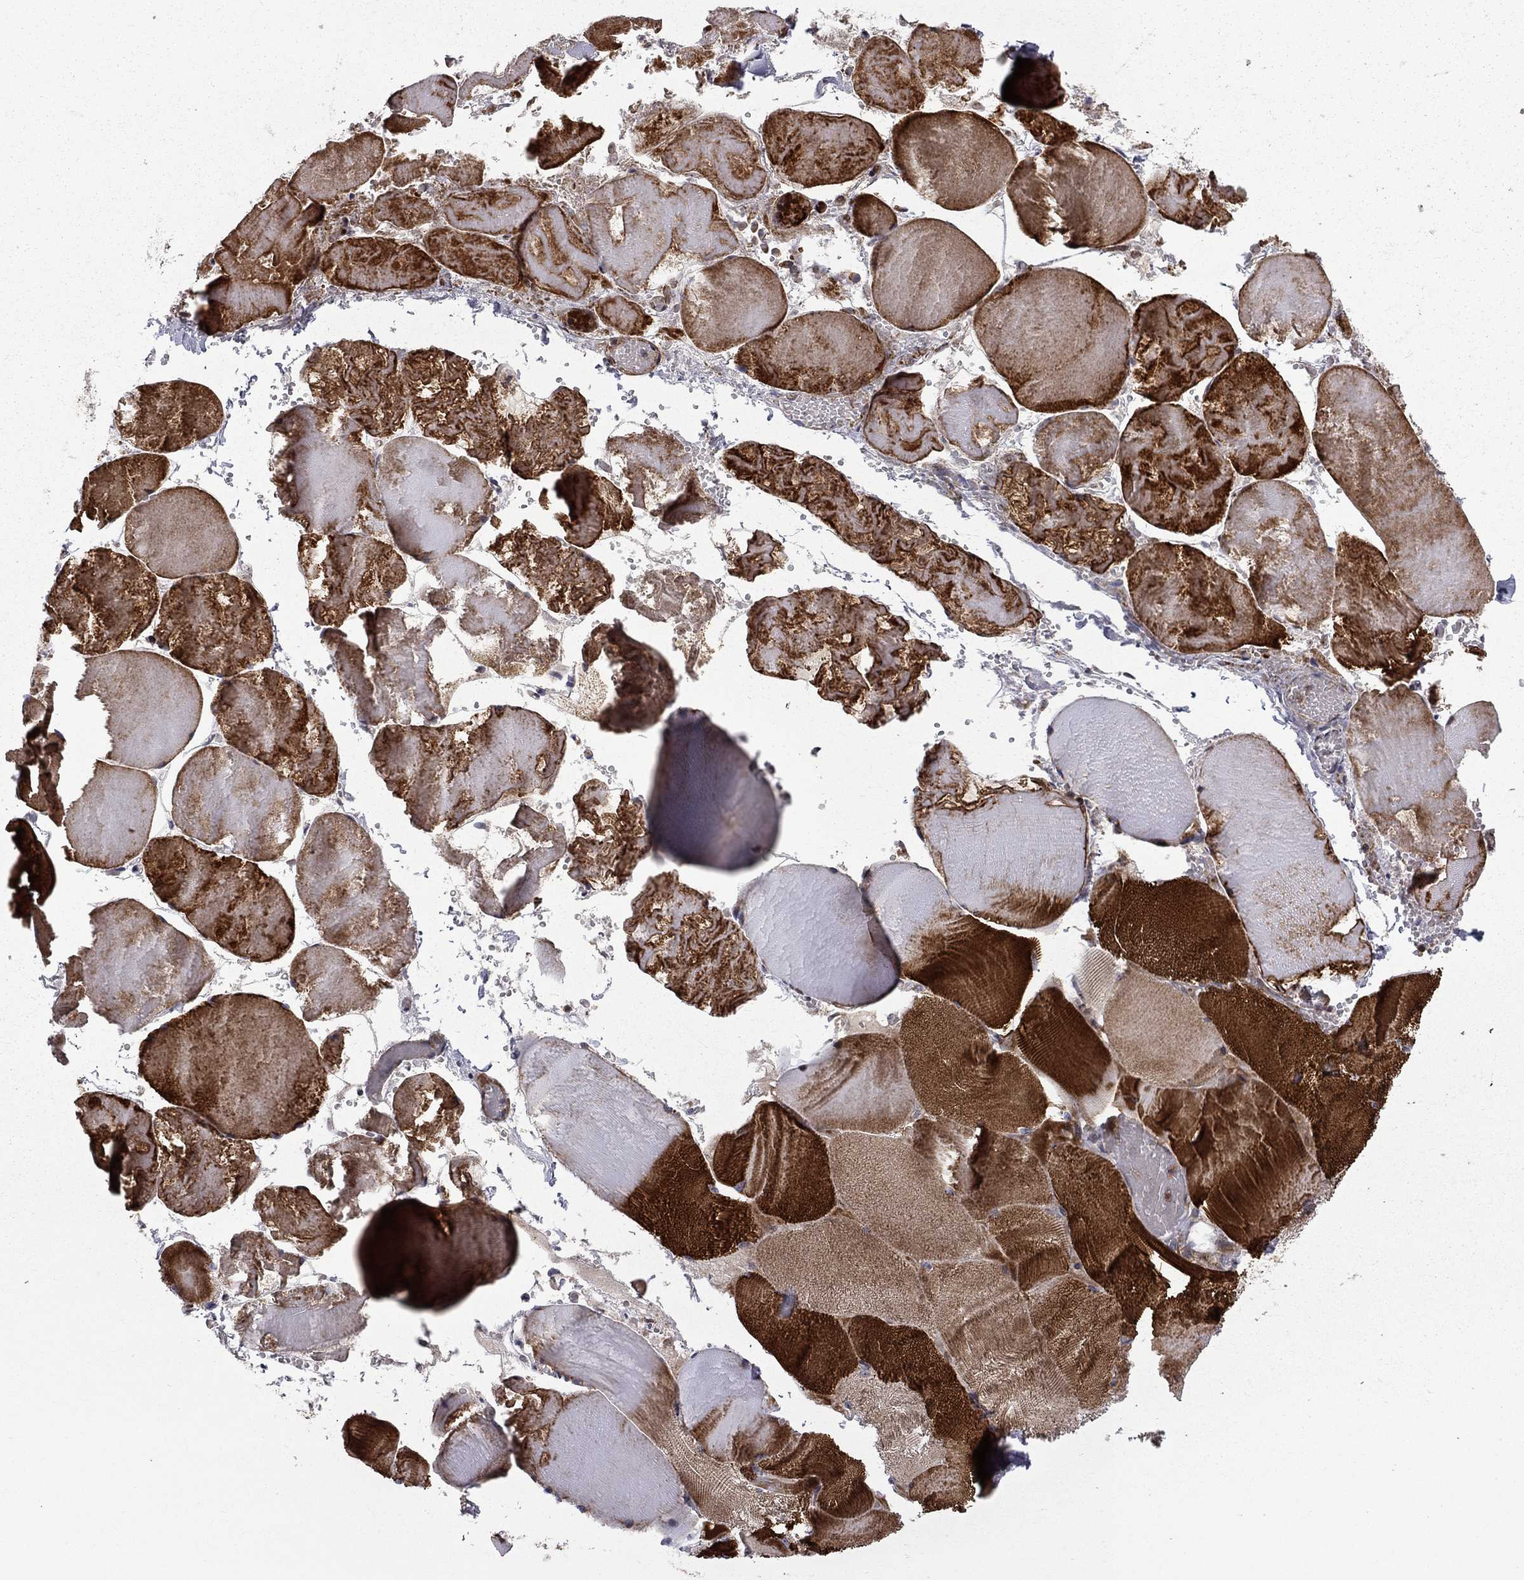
{"staining": {"intensity": "strong", "quantity": ">75%", "location": "cytoplasmic/membranous"}, "tissue": "skeletal muscle", "cell_type": "Myocytes", "image_type": "normal", "snomed": [{"axis": "morphology", "description": "Normal tissue, NOS"}, {"axis": "morphology", "description": "Malignant melanoma, Metastatic site"}, {"axis": "topography", "description": "Skeletal muscle"}], "caption": "A high-resolution micrograph shows immunohistochemistry (IHC) staining of benign skeletal muscle, which reveals strong cytoplasmic/membranous staining in approximately >75% of myocytes.", "gene": "MIOS", "patient": {"sex": "male", "age": 50}}